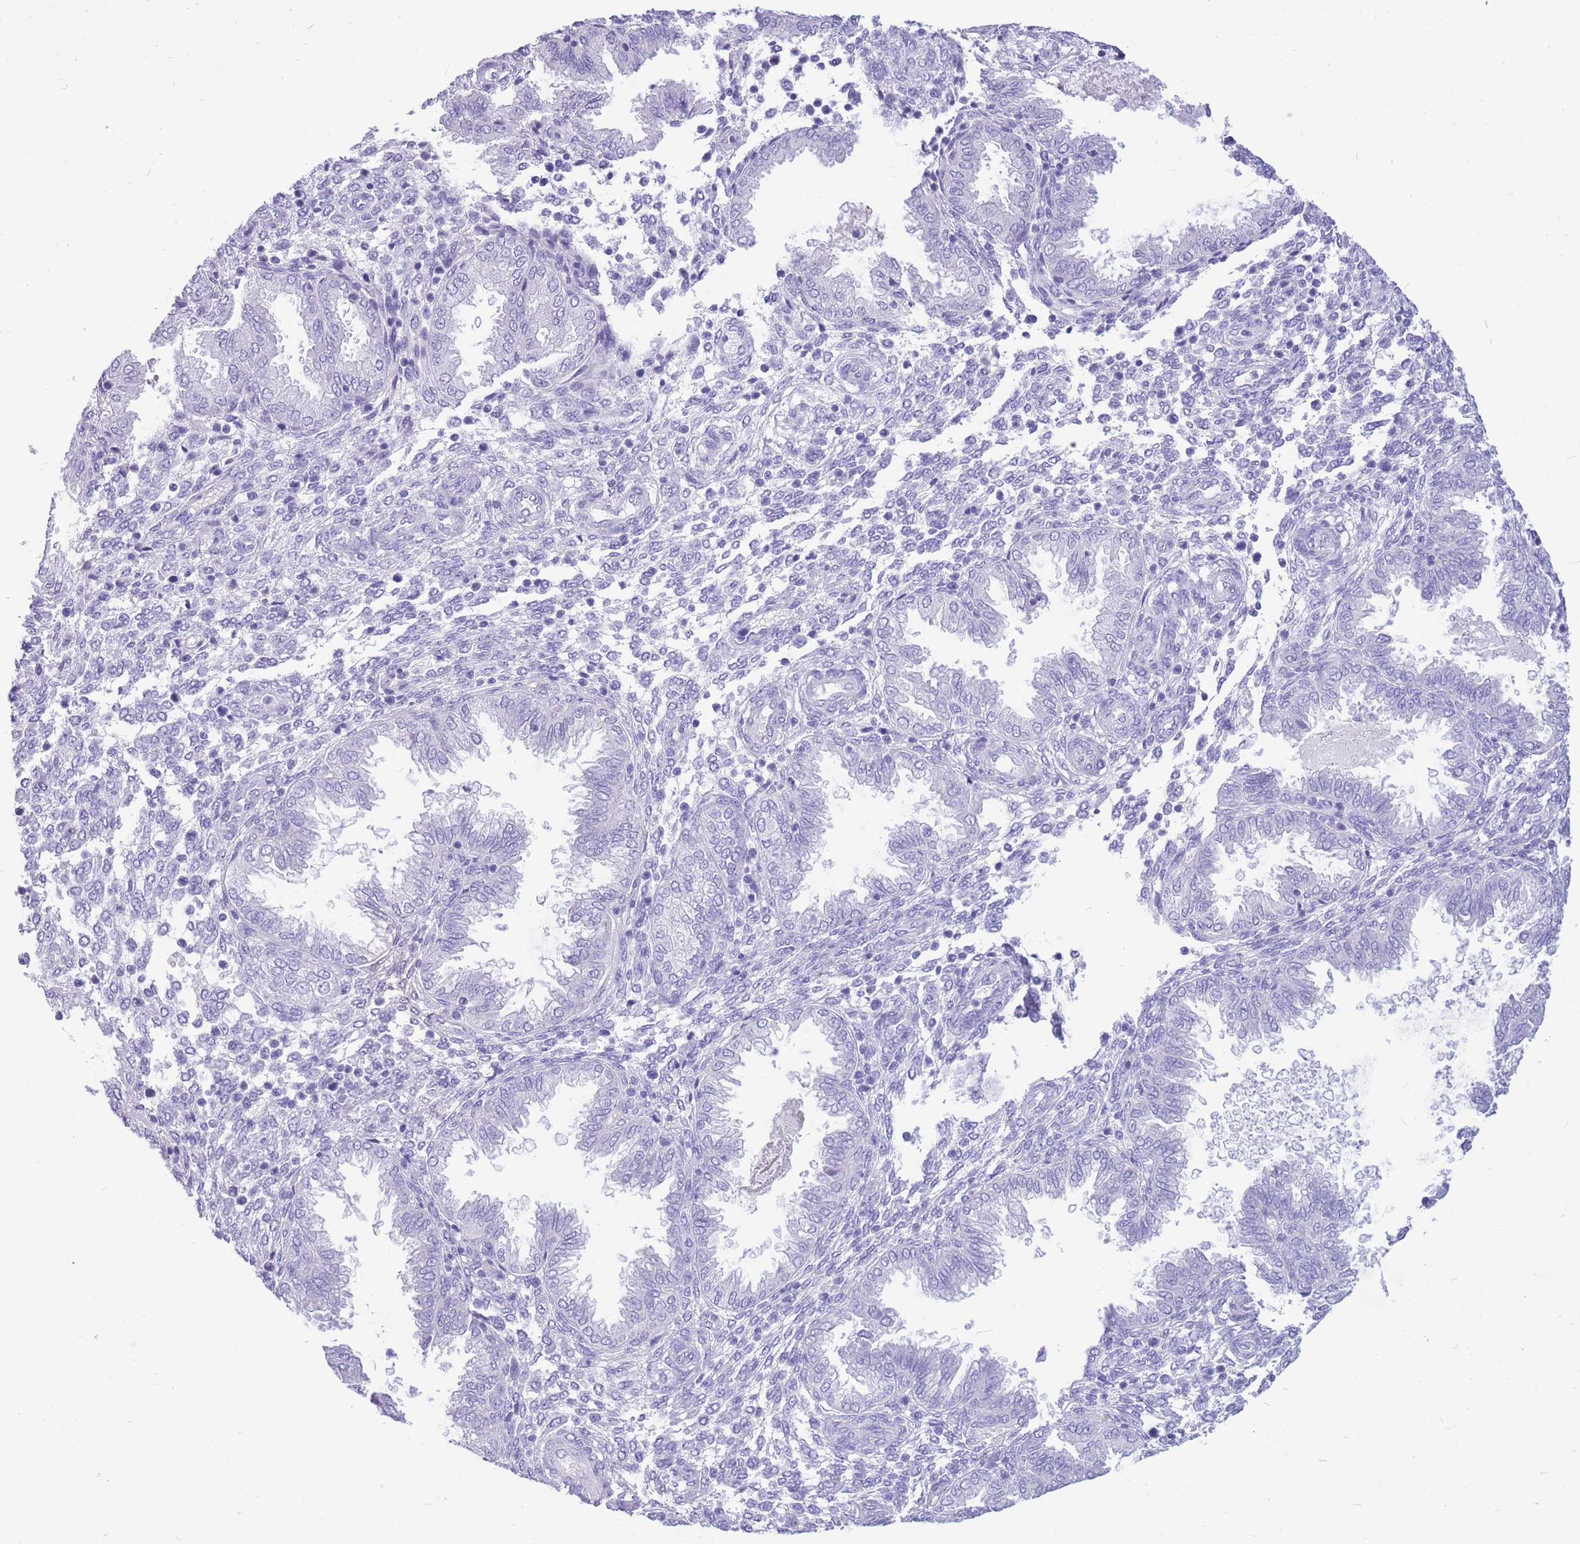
{"staining": {"intensity": "negative", "quantity": "none", "location": "none"}, "tissue": "endometrium", "cell_type": "Cells in endometrial stroma", "image_type": "normal", "snomed": [{"axis": "morphology", "description": "Normal tissue, NOS"}, {"axis": "topography", "description": "Endometrium"}], "caption": "Endometrium stained for a protein using immunohistochemistry exhibits no expression cells in endometrial stroma.", "gene": "ZFP62", "patient": {"sex": "female", "age": 33}}